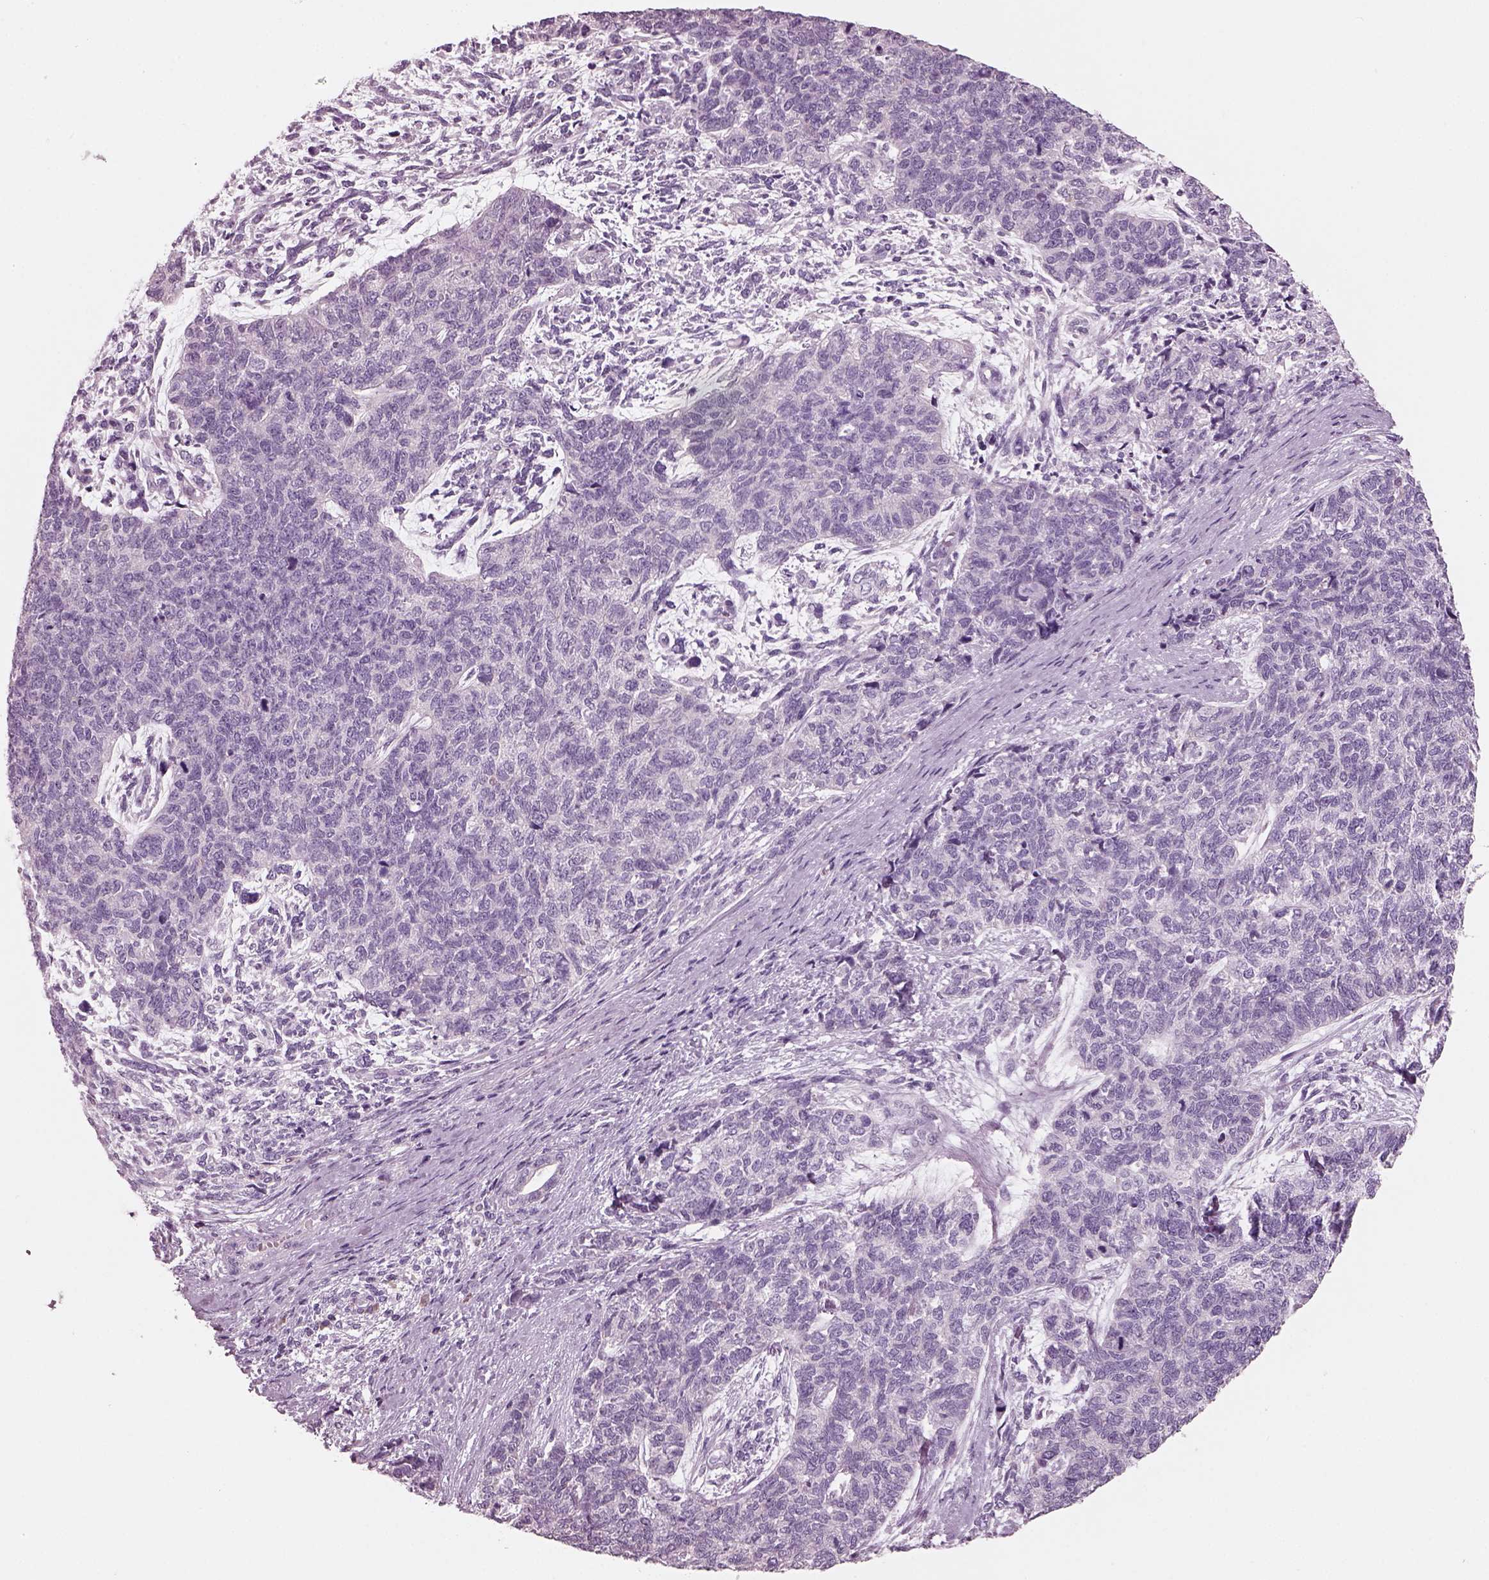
{"staining": {"intensity": "negative", "quantity": "none", "location": "none"}, "tissue": "cervical cancer", "cell_type": "Tumor cells", "image_type": "cancer", "snomed": [{"axis": "morphology", "description": "Squamous cell carcinoma, NOS"}, {"axis": "topography", "description": "Cervix"}], "caption": "DAB immunohistochemical staining of squamous cell carcinoma (cervical) demonstrates no significant staining in tumor cells.", "gene": "SLC27A2", "patient": {"sex": "female", "age": 63}}